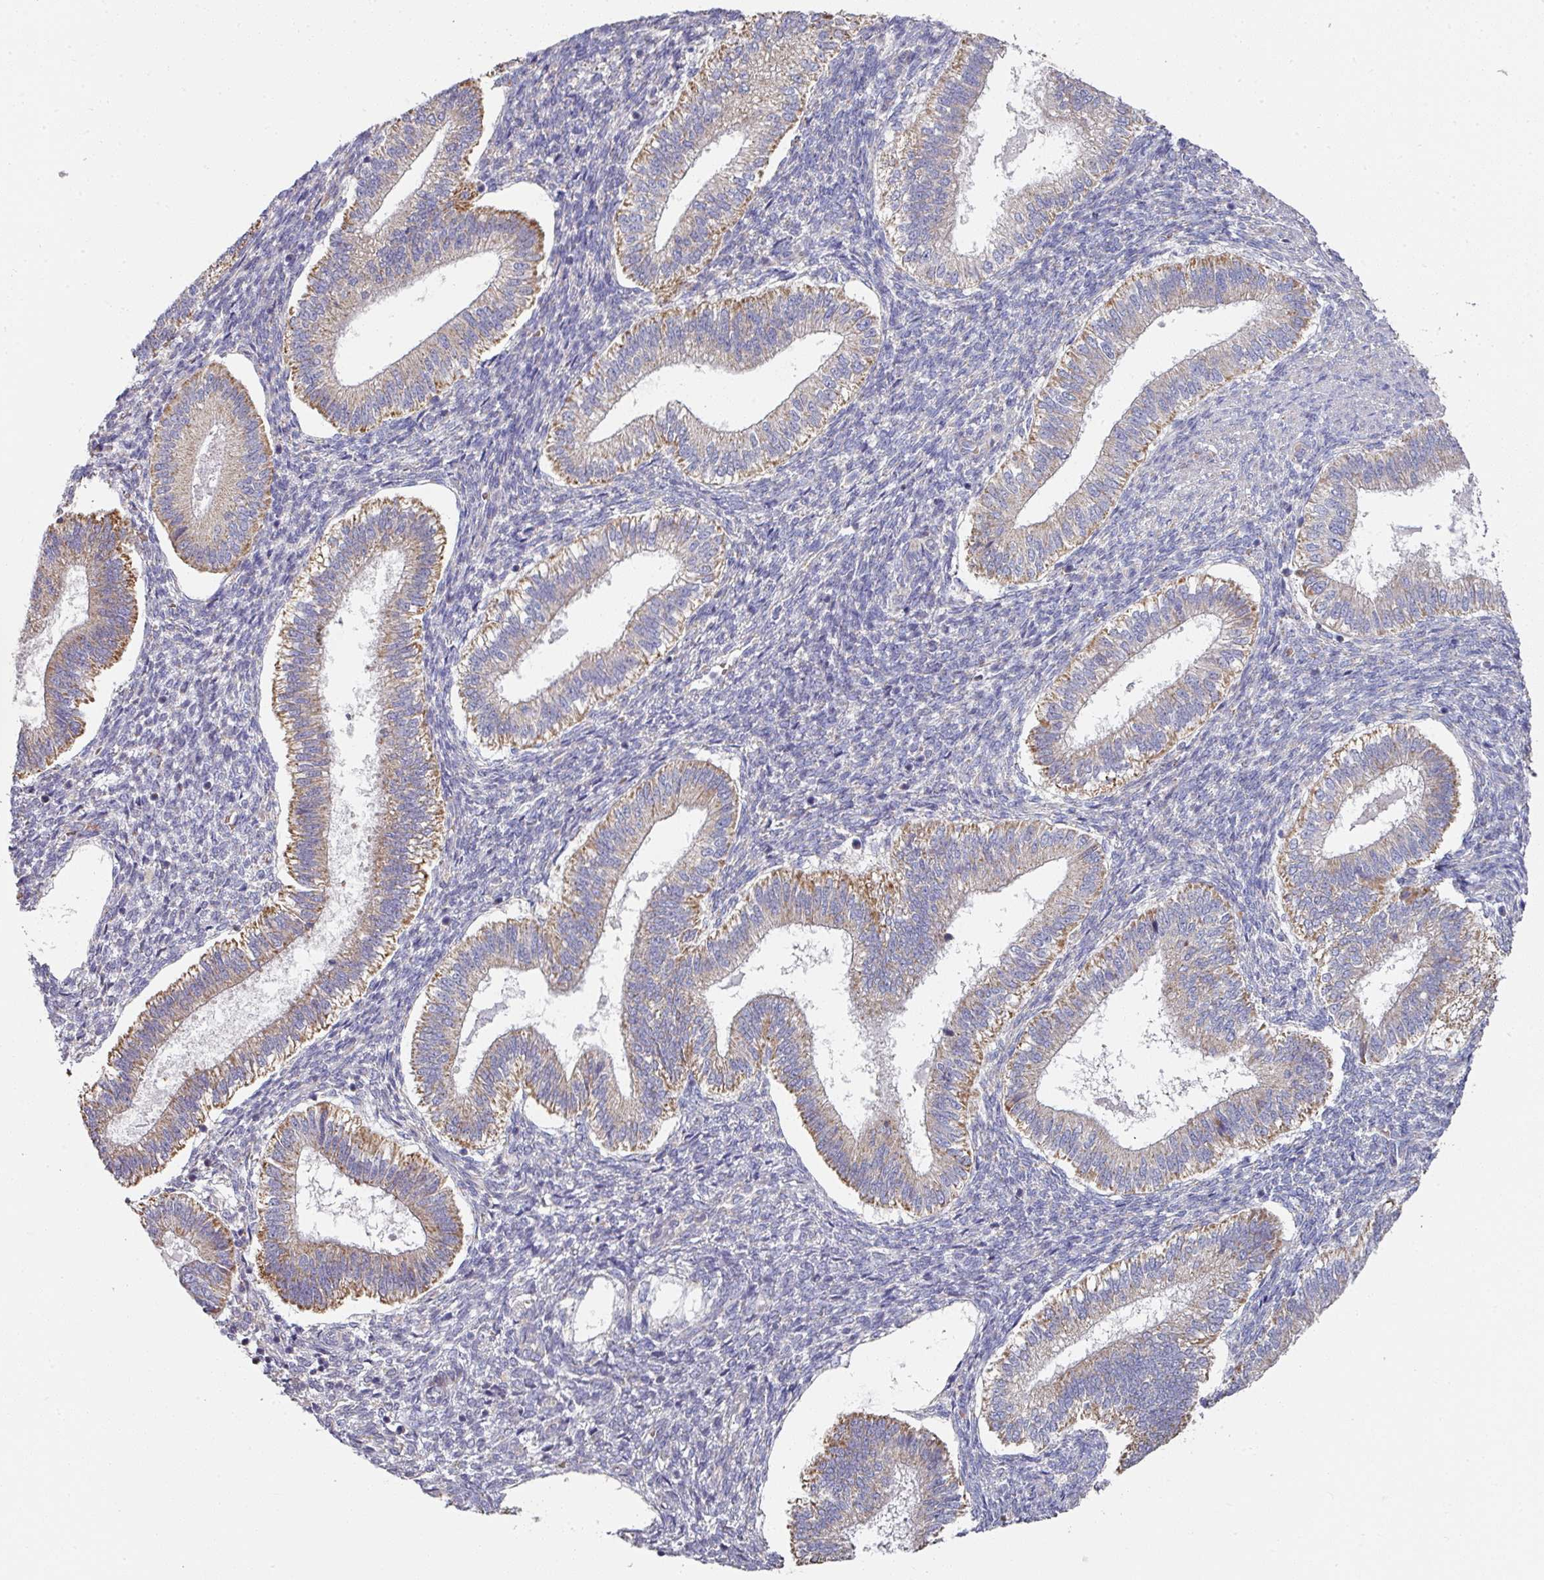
{"staining": {"intensity": "negative", "quantity": "none", "location": "none"}, "tissue": "endometrium", "cell_type": "Cells in endometrial stroma", "image_type": "normal", "snomed": [{"axis": "morphology", "description": "Normal tissue, NOS"}, {"axis": "topography", "description": "Endometrium"}], "caption": "High power microscopy histopathology image of an immunohistochemistry image of benign endometrium, revealing no significant staining in cells in endometrial stroma. Brightfield microscopy of immunohistochemistry (IHC) stained with DAB (3,3'-diaminobenzidine) (brown) and hematoxylin (blue), captured at high magnification.", "gene": "PYROXD2", "patient": {"sex": "female", "age": 25}}